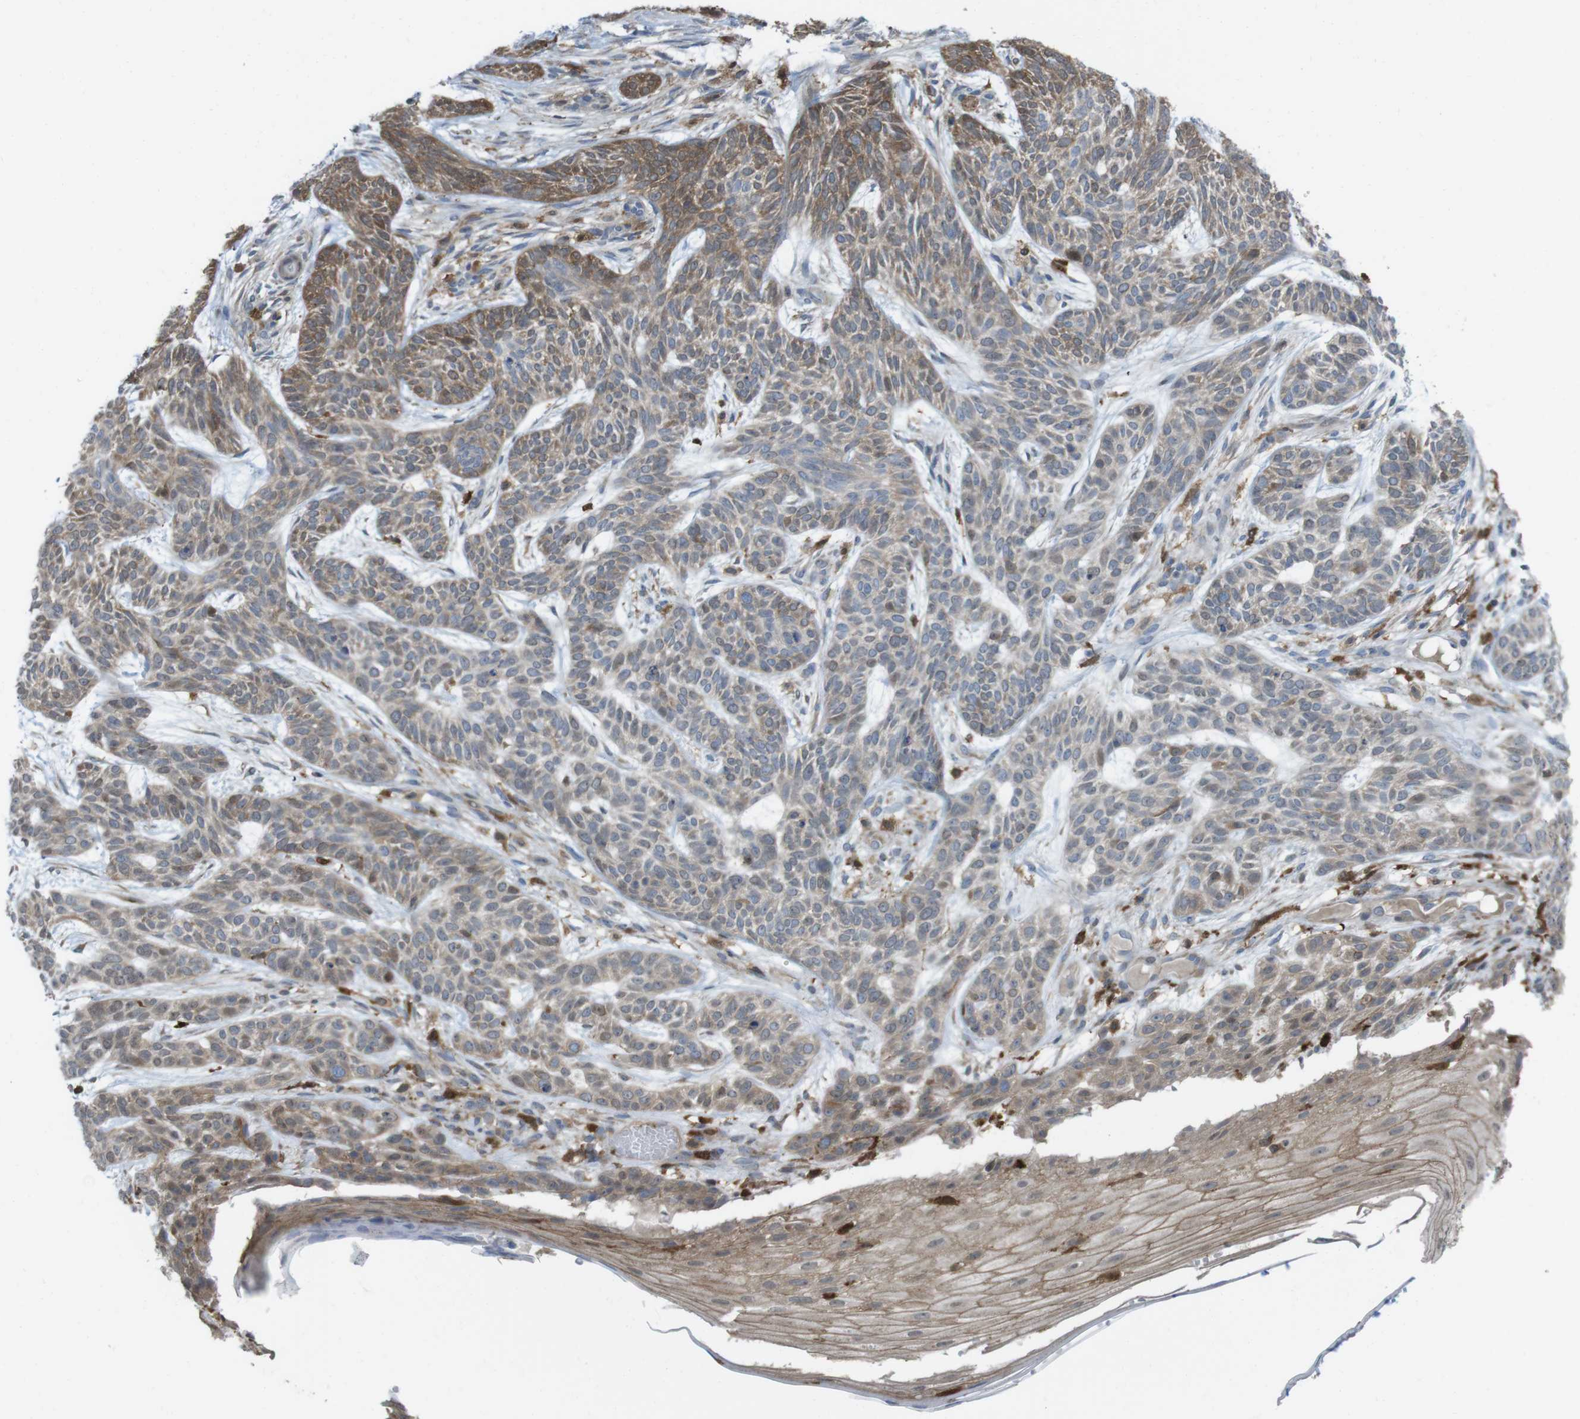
{"staining": {"intensity": "moderate", "quantity": ">75%", "location": "cytoplasmic/membranous"}, "tissue": "skin cancer", "cell_type": "Tumor cells", "image_type": "cancer", "snomed": [{"axis": "morphology", "description": "Basal cell carcinoma"}, {"axis": "topography", "description": "Skin"}], "caption": "Protein expression analysis of skin cancer displays moderate cytoplasmic/membranous positivity in approximately >75% of tumor cells.", "gene": "PRKCD", "patient": {"sex": "female", "age": 59}}